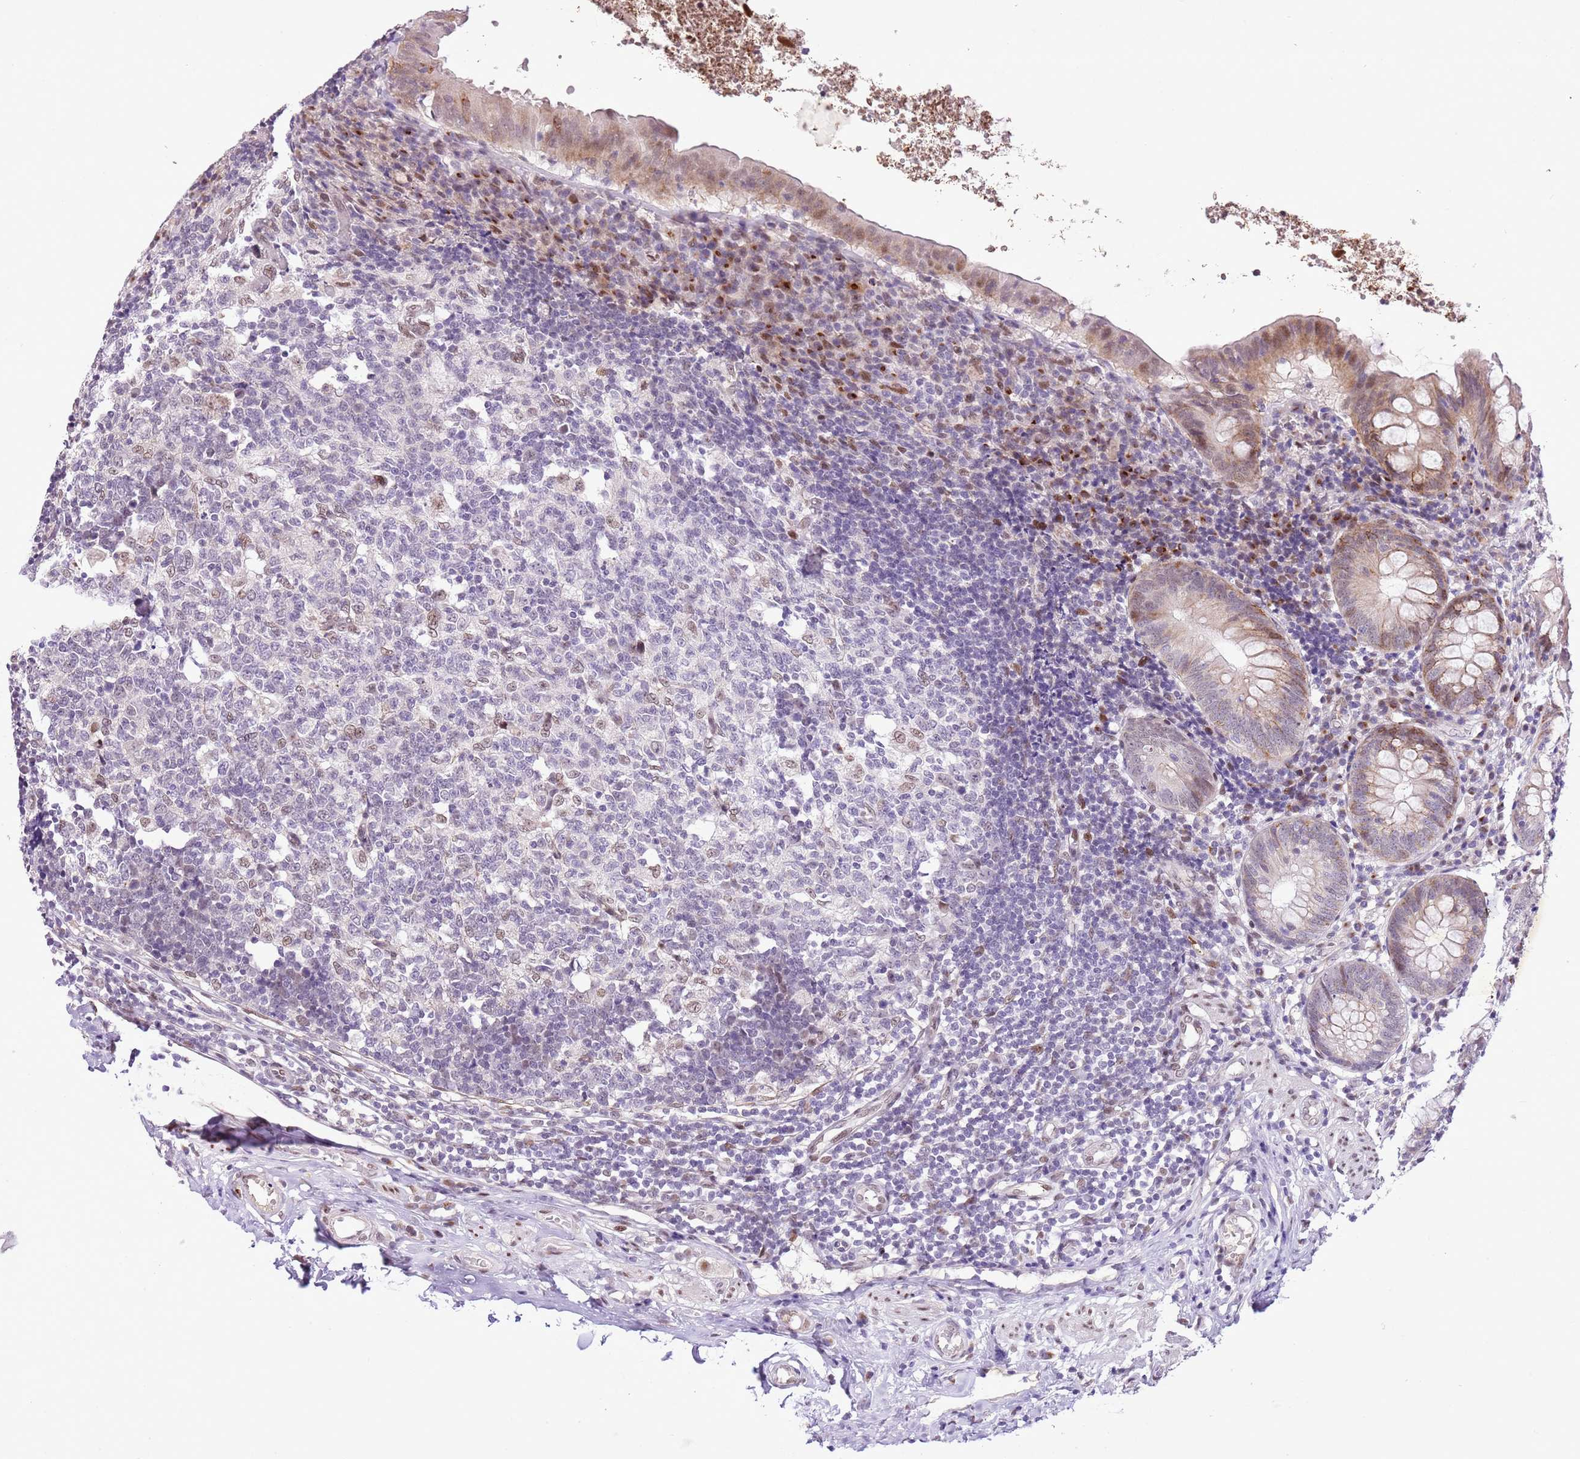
{"staining": {"intensity": "weak", "quantity": "<25%", "location": "cytoplasmic/membranous,nuclear"}, "tissue": "appendix", "cell_type": "Glandular cells", "image_type": "normal", "snomed": [{"axis": "morphology", "description": "Normal tissue, NOS"}, {"axis": "topography", "description": "Appendix"}], "caption": "Immunohistochemistry photomicrograph of normal appendix: appendix stained with DAB (3,3'-diaminobenzidine) exhibits no significant protein expression in glandular cells.", "gene": "NACC2", "patient": {"sex": "female", "age": 54}}